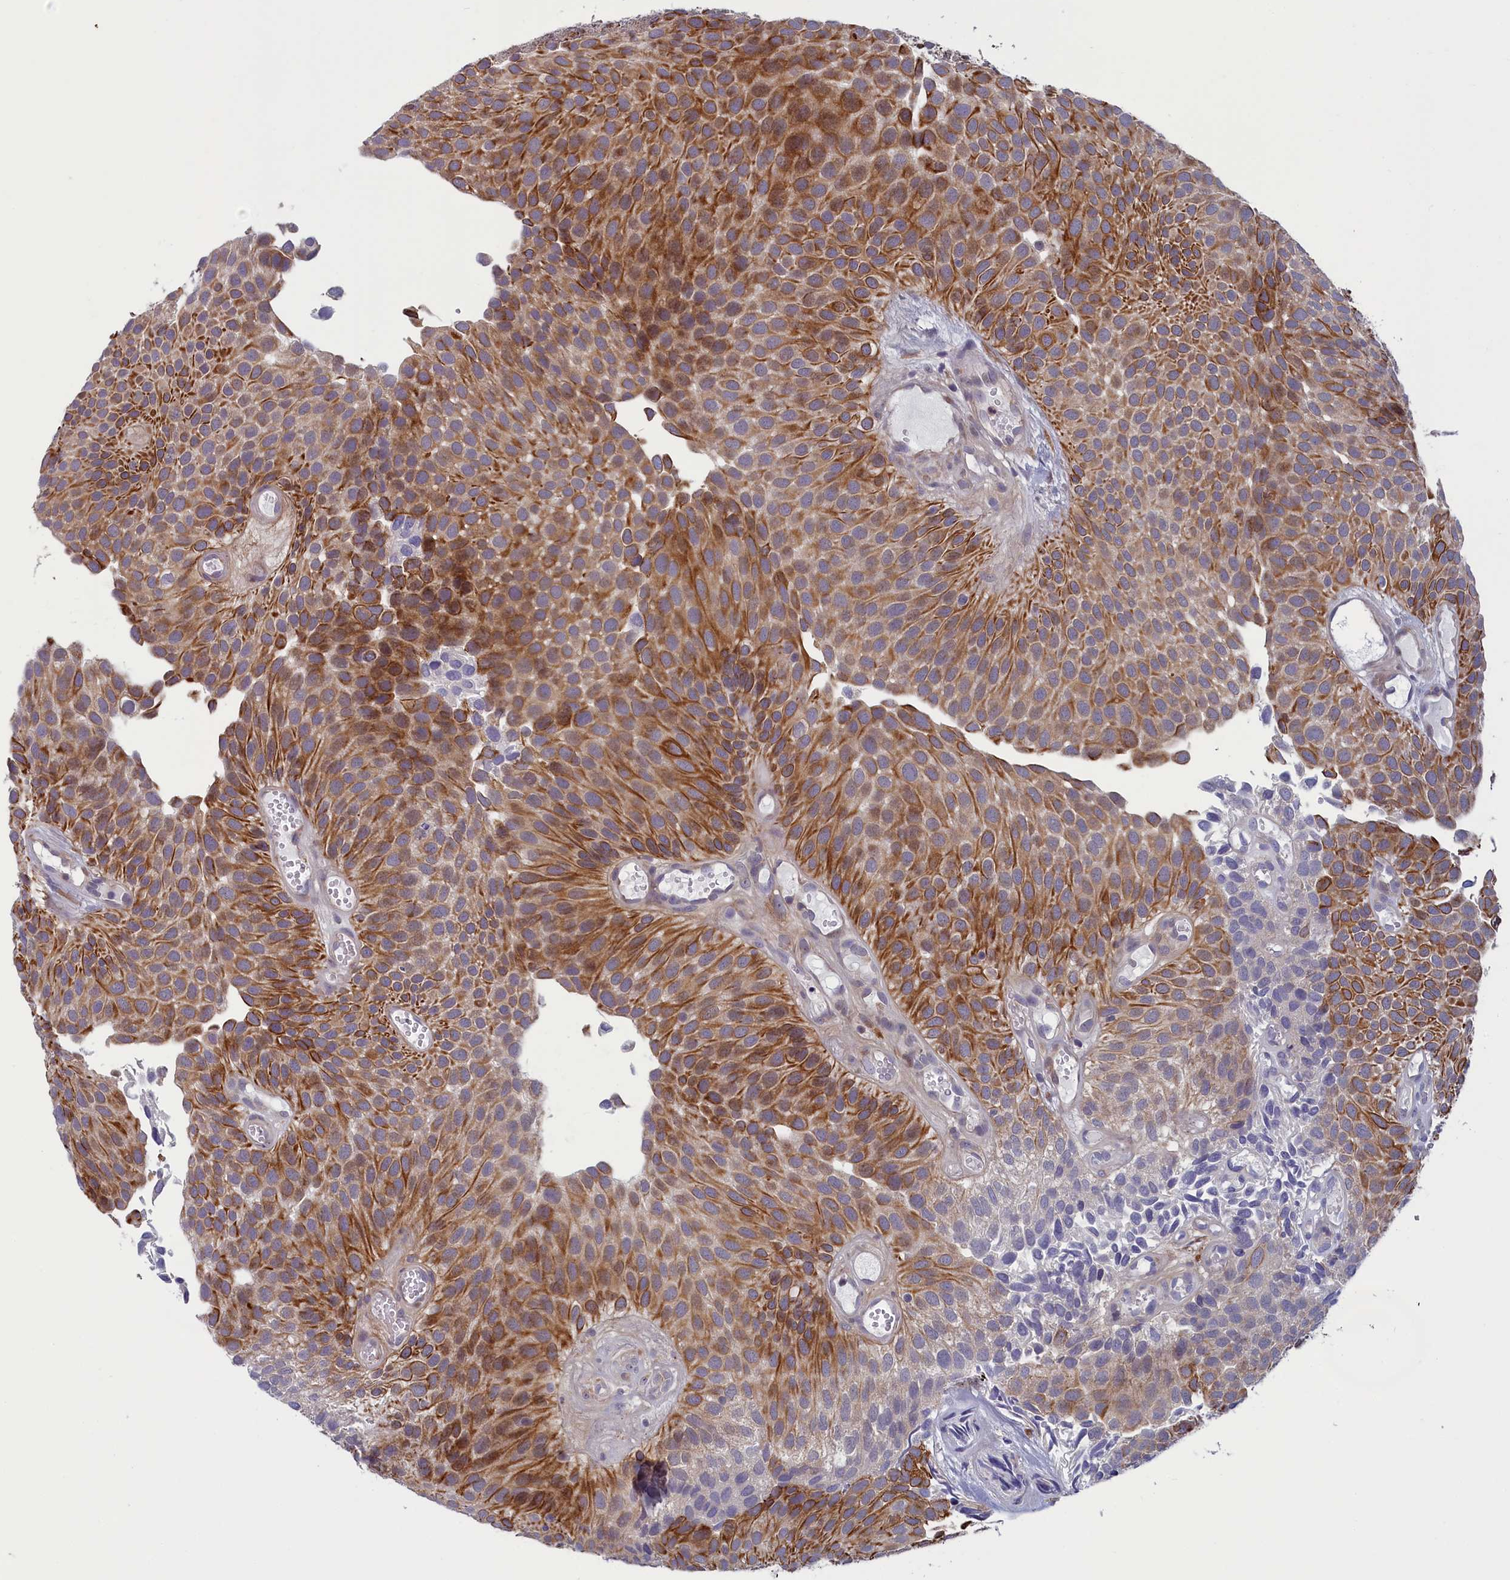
{"staining": {"intensity": "strong", "quantity": "25%-75%", "location": "cytoplasmic/membranous"}, "tissue": "urothelial cancer", "cell_type": "Tumor cells", "image_type": "cancer", "snomed": [{"axis": "morphology", "description": "Urothelial carcinoma, Low grade"}, {"axis": "topography", "description": "Urinary bladder"}], "caption": "A high-resolution photomicrograph shows immunohistochemistry staining of urothelial cancer, which shows strong cytoplasmic/membranous positivity in about 25%-75% of tumor cells.", "gene": "ANKRD39", "patient": {"sex": "male", "age": 89}}